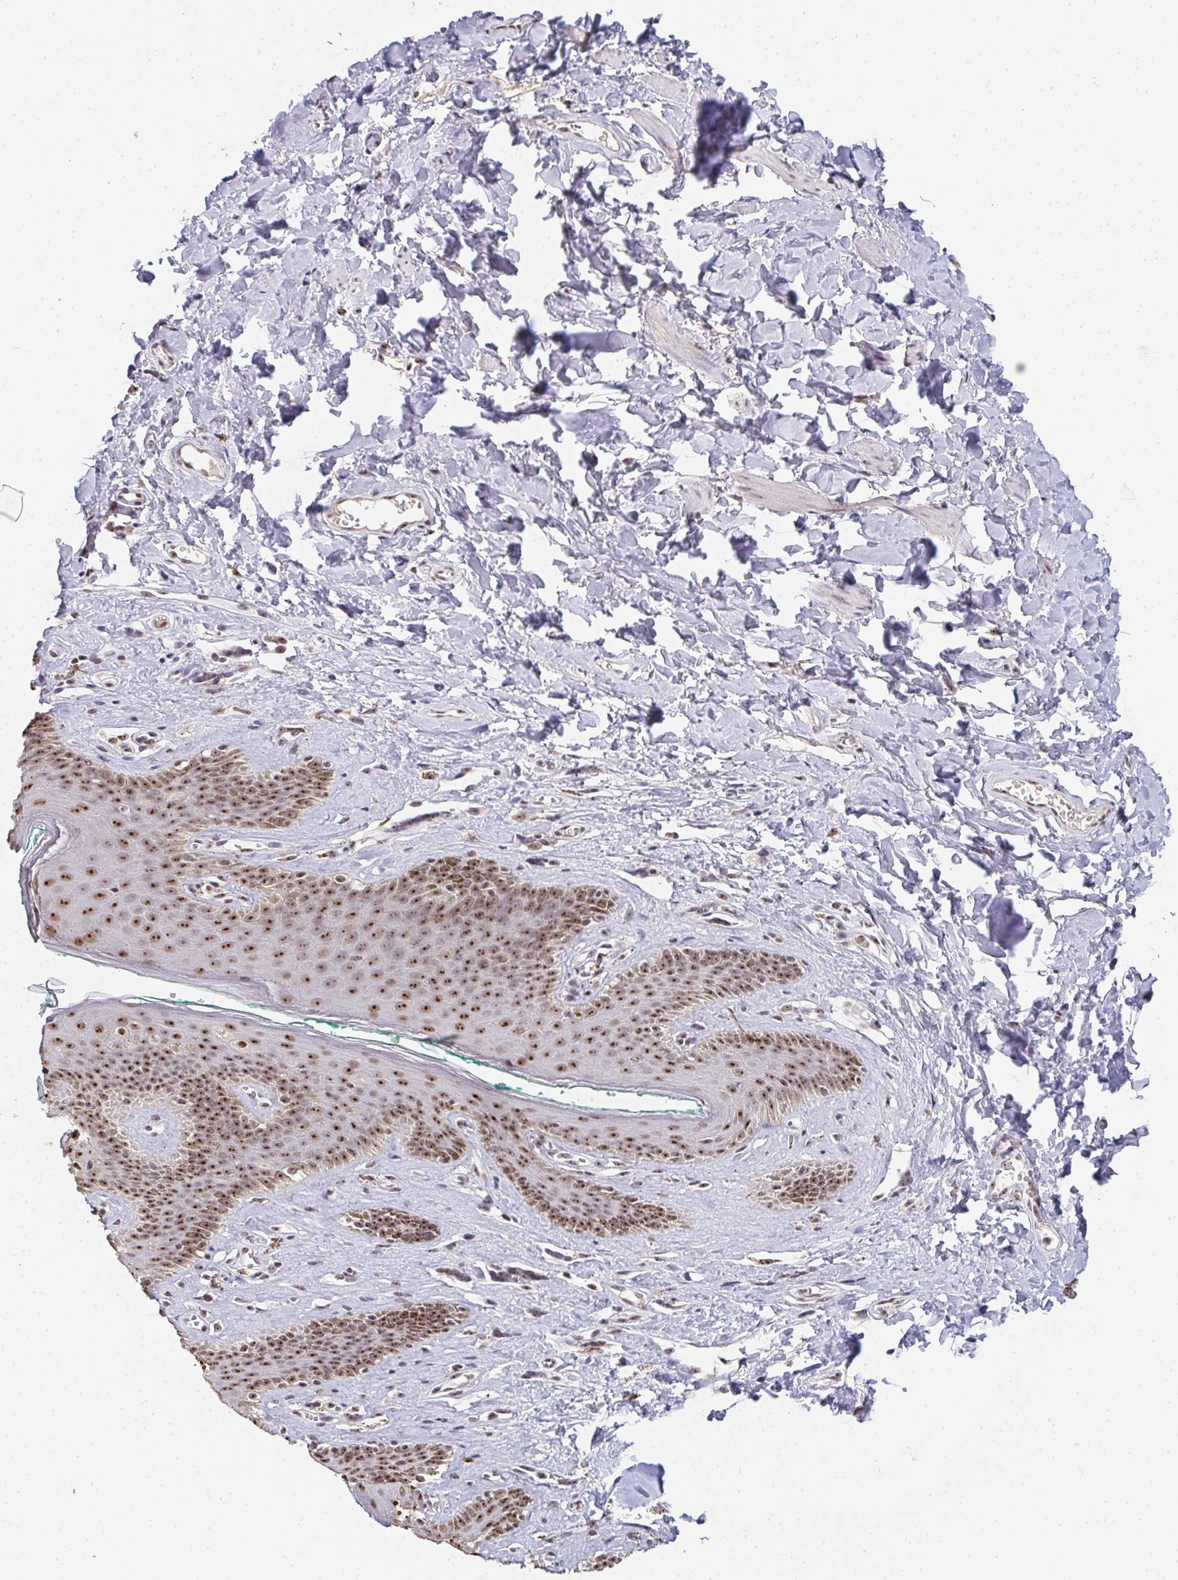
{"staining": {"intensity": "moderate", "quantity": ">75%", "location": "nuclear"}, "tissue": "skin", "cell_type": "Epidermal cells", "image_type": "normal", "snomed": [{"axis": "morphology", "description": "Normal tissue, NOS"}, {"axis": "topography", "description": "Vulva"}, {"axis": "topography", "description": "Peripheral nerve tissue"}], "caption": "Immunohistochemical staining of normal skin demonstrates >75% levels of moderate nuclear protein expression in approximately >75% of epidermal cells. (Stains: DAB in brown, nuclei in blue, Microscopy: brightfield microscopy at high magnification).", "gene": "DKC1", "patient": {"sex": "female", "age": 66}}